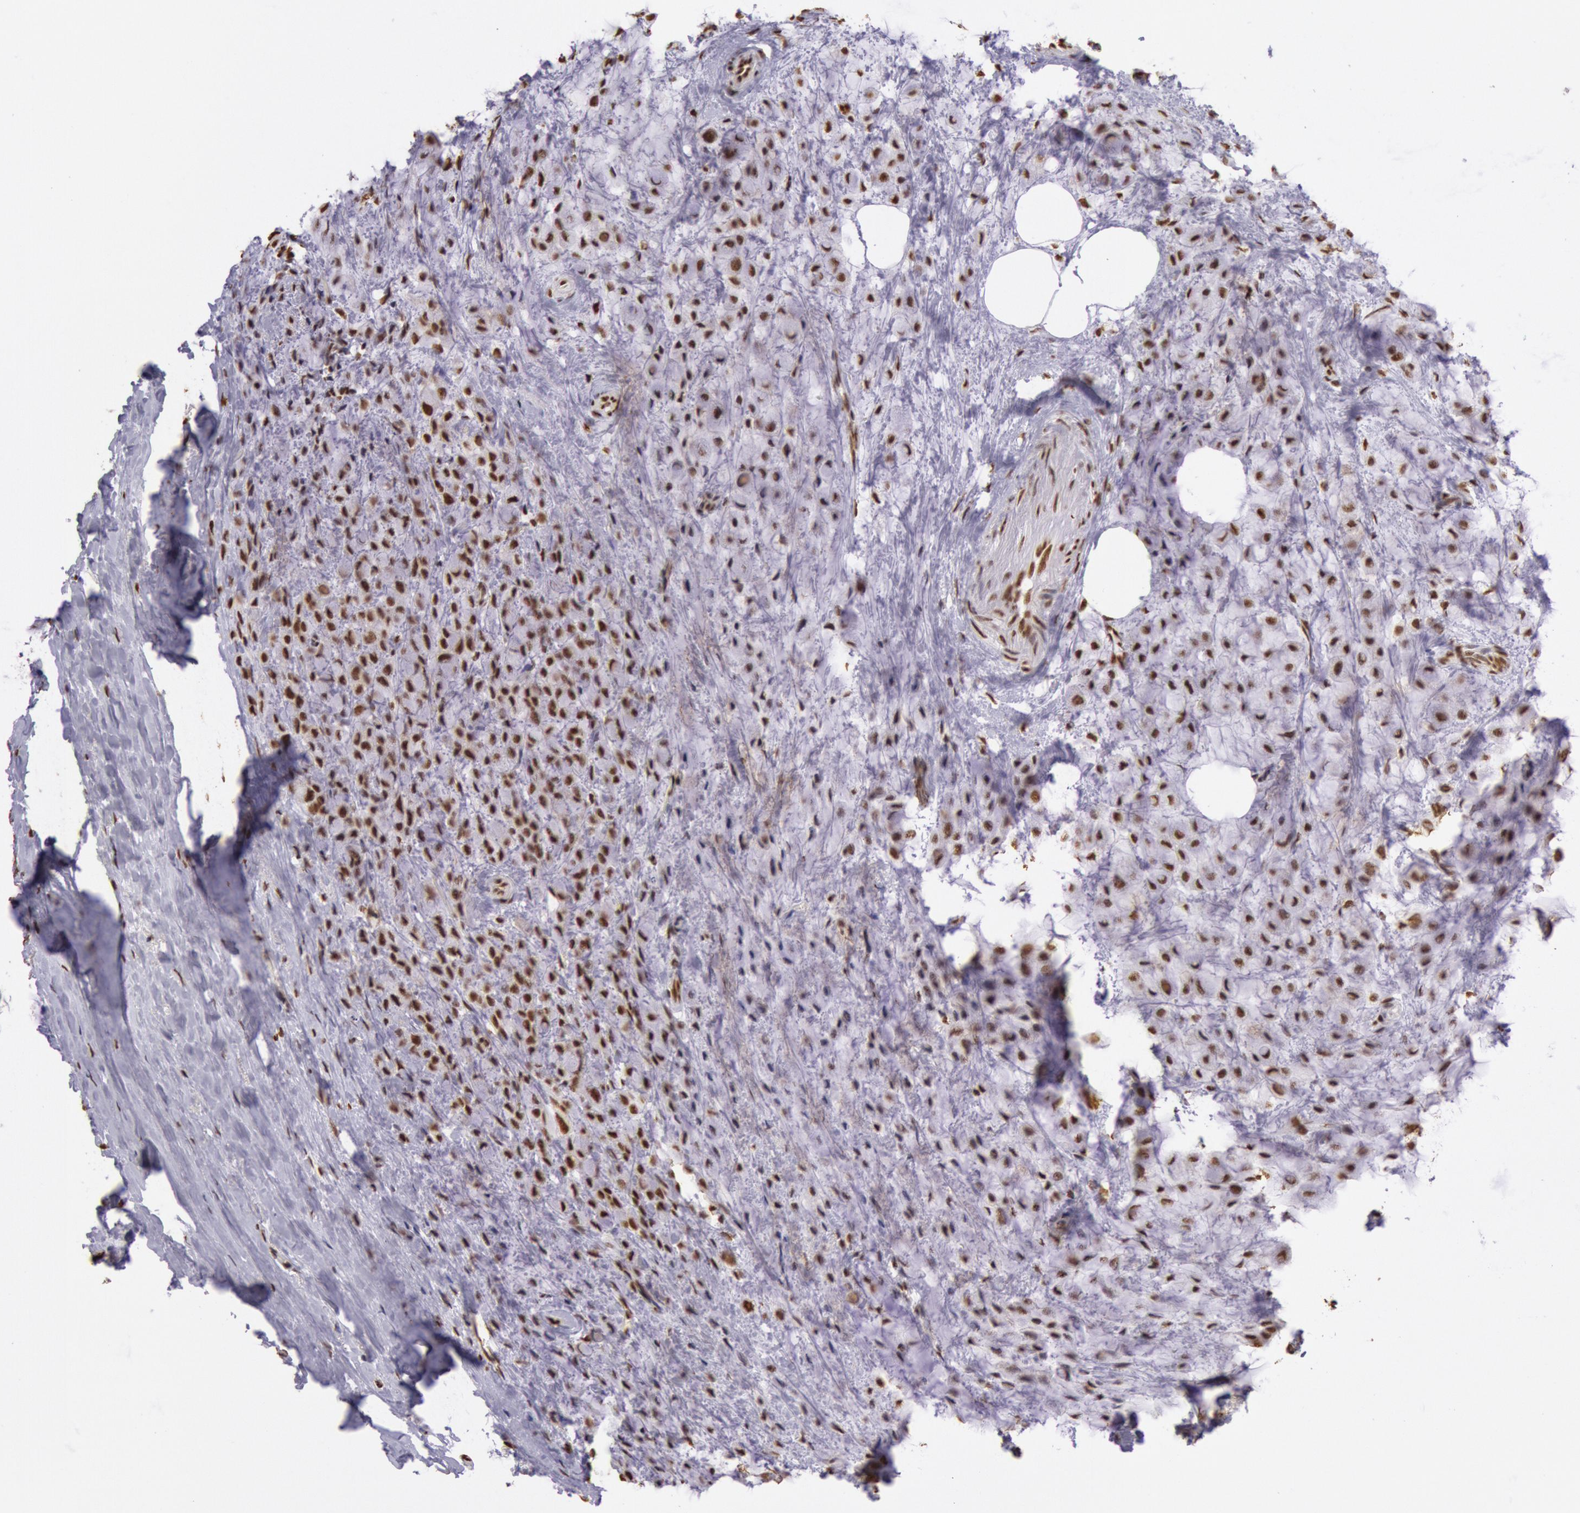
{"staining": {"intensity": "moderate", "quantity": ">75%", "location": "nuclear"}, "tissue": "breast cancer", "cell_type": "Tumor cells", "image_type": "cancer", "snomed": [{"axis": "morphology", "description": "Lobular carcinoma"}, {"axis": "topography", "description": "Breast"}], "caption": "Brown immunohistochemical staining in breast cancer (lobular carcinoma) reveals moderate nuclear positivity in approximately >75% of tumor cells.", "gene": "HNRNPH2", "patient": {"sex": "female", "age": 85}}